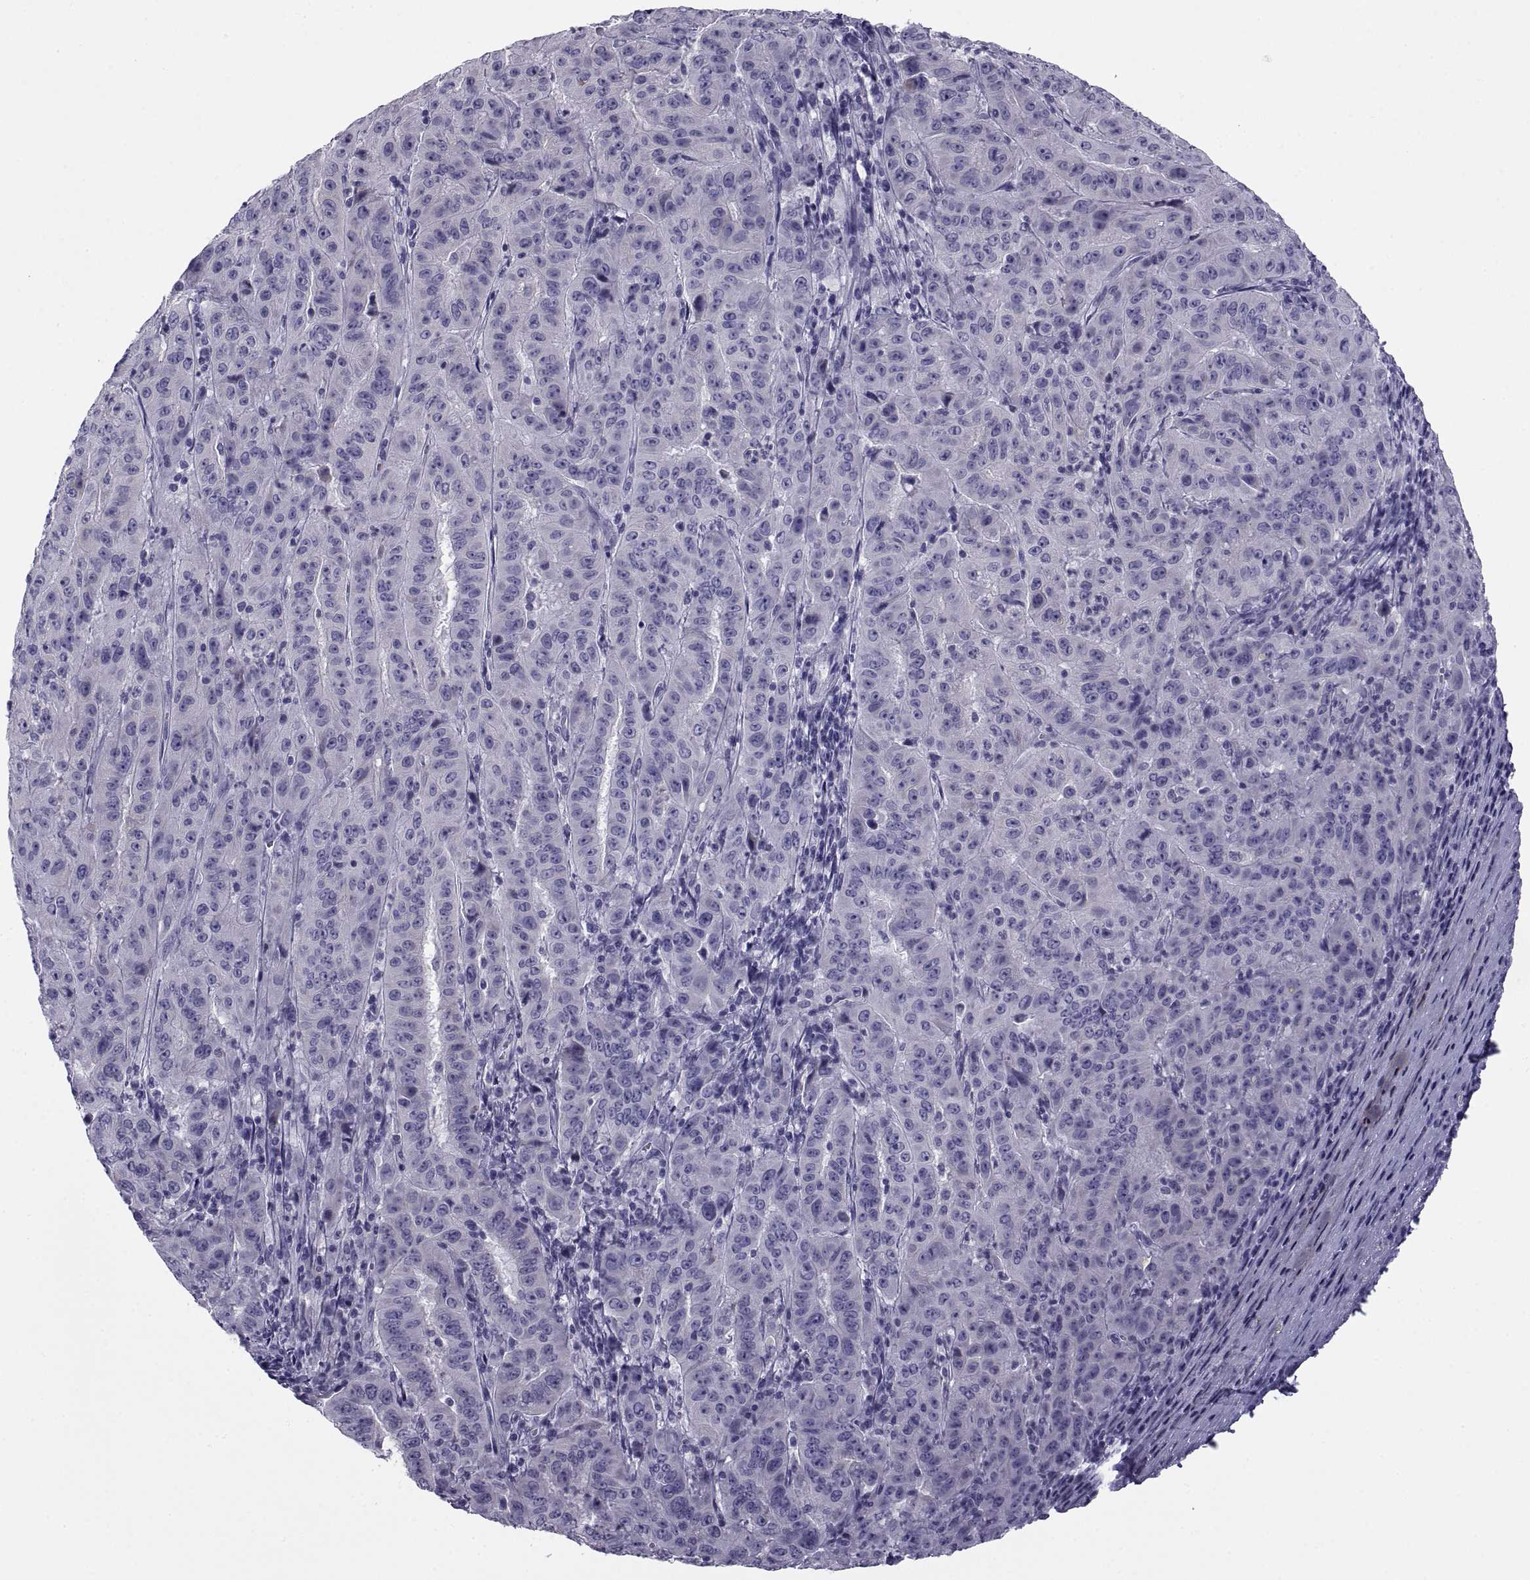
{"staining": {"intensity": "negative", "quantity": "none", "location": "none"}, "tissue": "pancreatic cancer", "cell_type": "Tumor cells", "image_type": "cancer", "snomed": [{"axis": "morphology", "description": "Adenocarcinoma, NOS"}, {"axis": "topography", "description": "Pancreas"}], "caption": "Image shows no significant protein expression in tumor cells of pancreatic cancer (adenocarcinoma).", "gene": "NPTX2", "patient": {"sex": "male", "age": 63}}